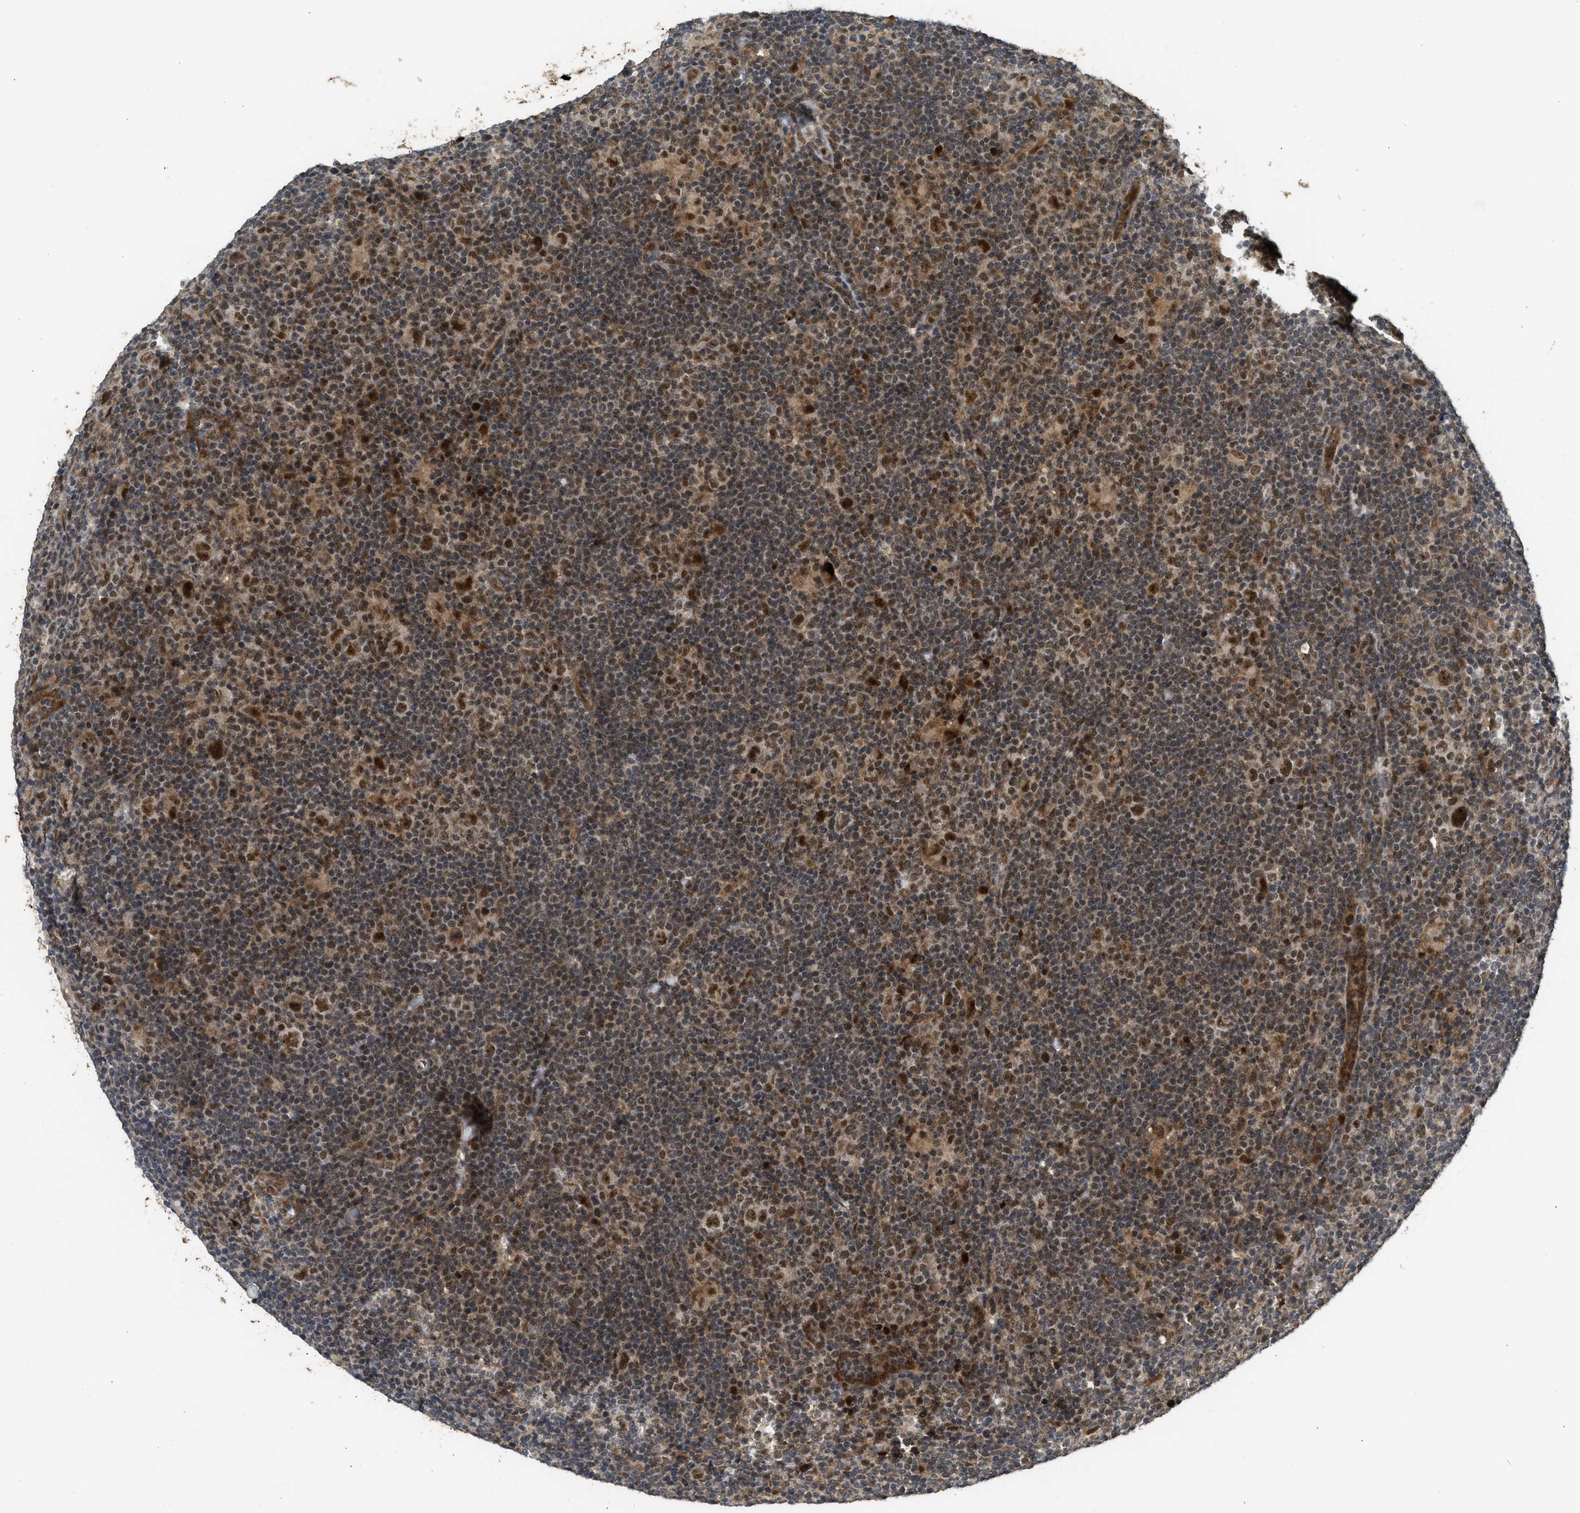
{"staining": {"intensity": "strong", "quantity": ">75%", "location": "nuclear"}, "tissue": "lymphoma", "cell_type": "Tumor cells", "image_type": "cancer", "snomed": [{"axis": "morphology", "description": "Hodgkin's disease, NOS"}, {"axis": "topography", "description": "Lymph node"}], "caption": "Protein expression analysis of human Hodgkin's disease reveals strong nuclear expression in approximately >75% of tumor cells. The staining is performed using DAB brown chromogen to label protein expression. The nuclei are counter-stained blue using hematoxylin.", "gene": "GET1", "patient": {"sex": "female", "age": 57}}